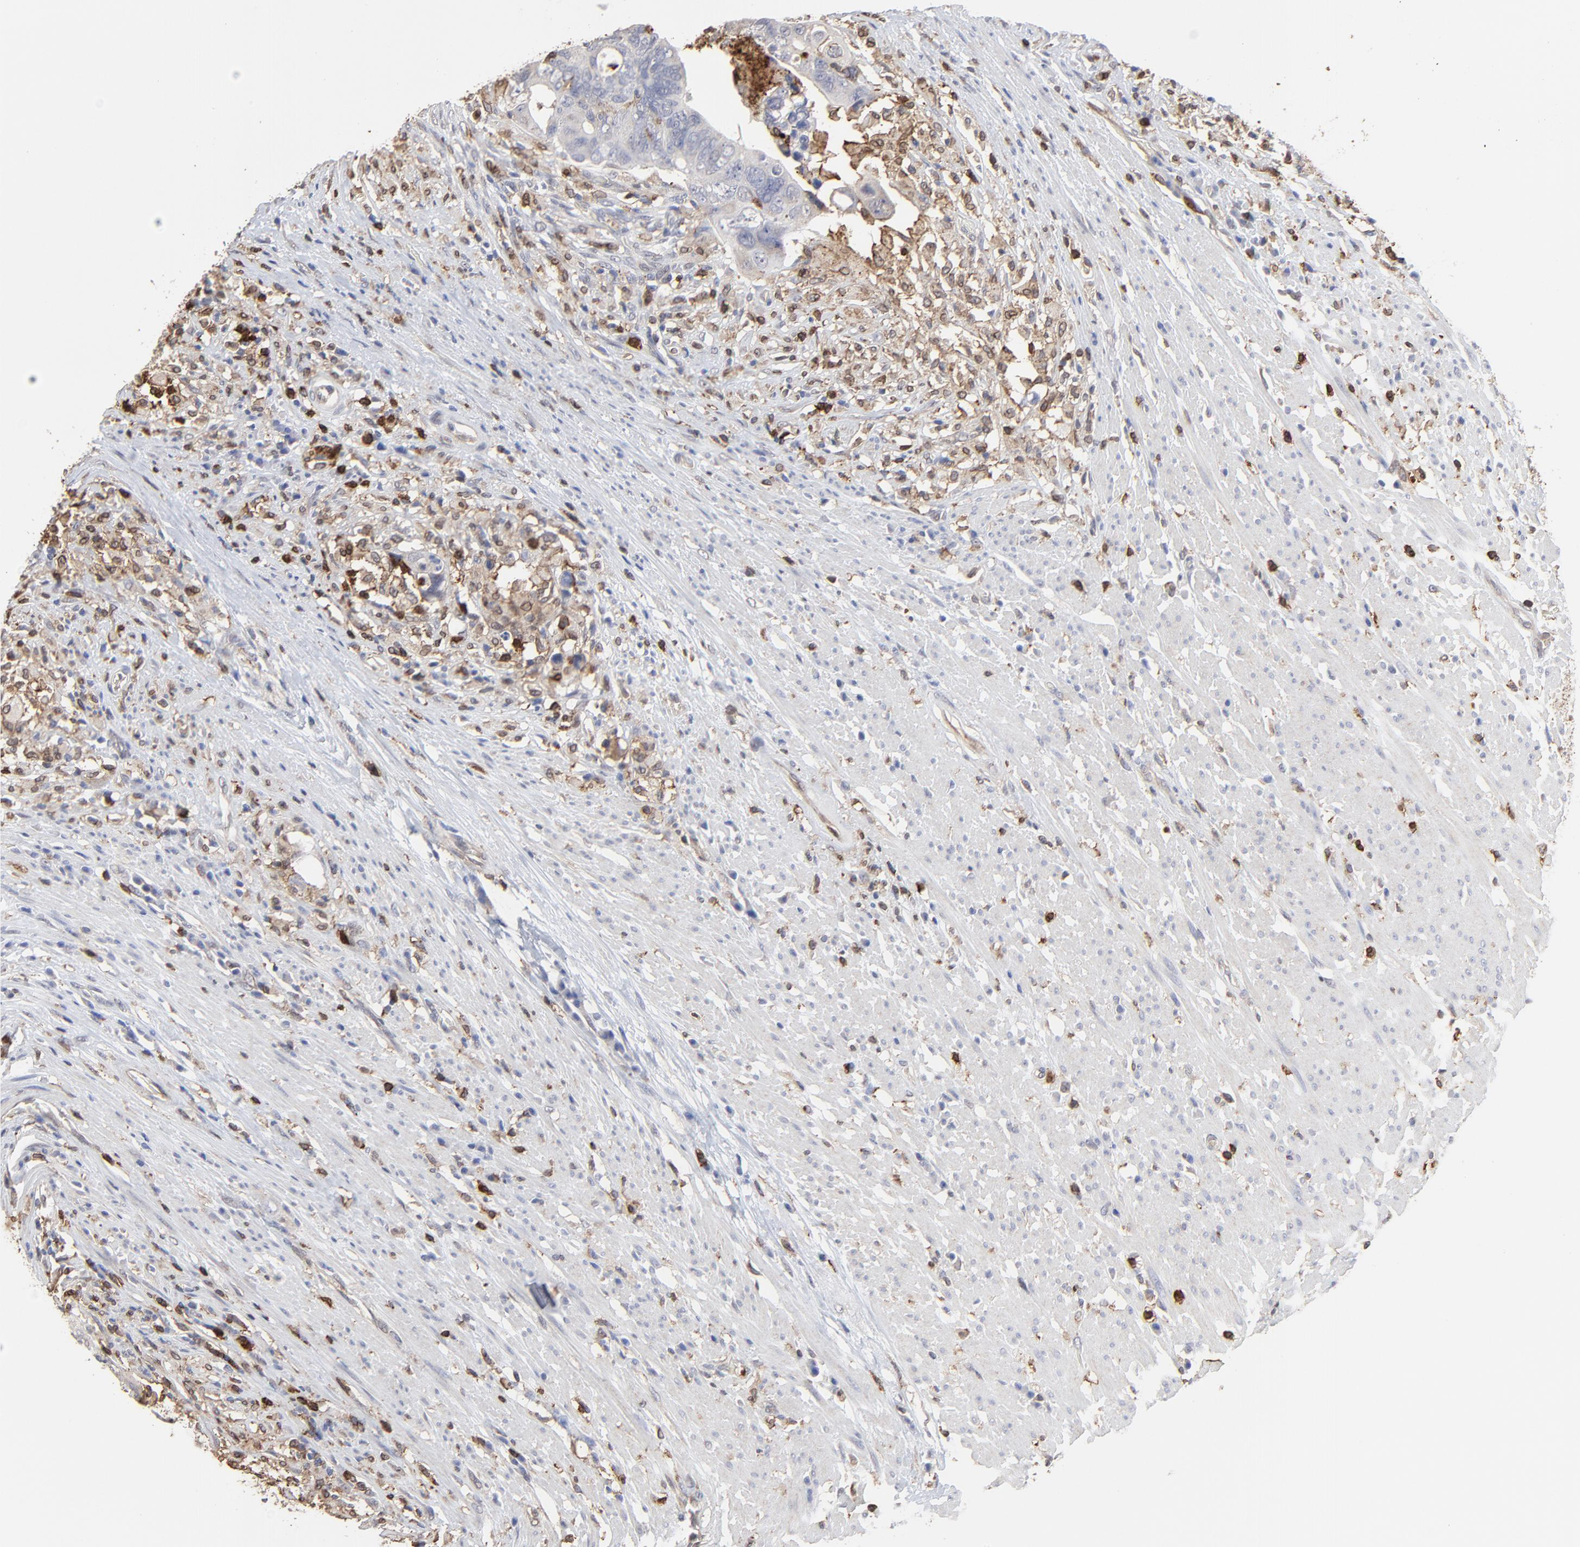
{"staining": {"intensity": "negative", "quantity": "none", "location": "none"}, "tissue": "colorectal cancer", "cell_type": "Tumor cells", "image_type": "cancer", "snomed": [{"axis": "morphology", "description": "Adenocarcinoma, NOS"}, {"axis": "topography", "description": "Rectum"}], "caption": "DAB (3,3'-diaminobenzidine) immunohistochemical staining of colorectal cancer (adenocarcinoma) shows no significant expression in tumor cells. Brightfield microscopy of immunohistochemistry (IHC) stained with DAB (brown) and hematoxylin (blue), captured at high magnification.", "gene": "SLC6A14", "patient": {"sex": "male", "age": 53}}